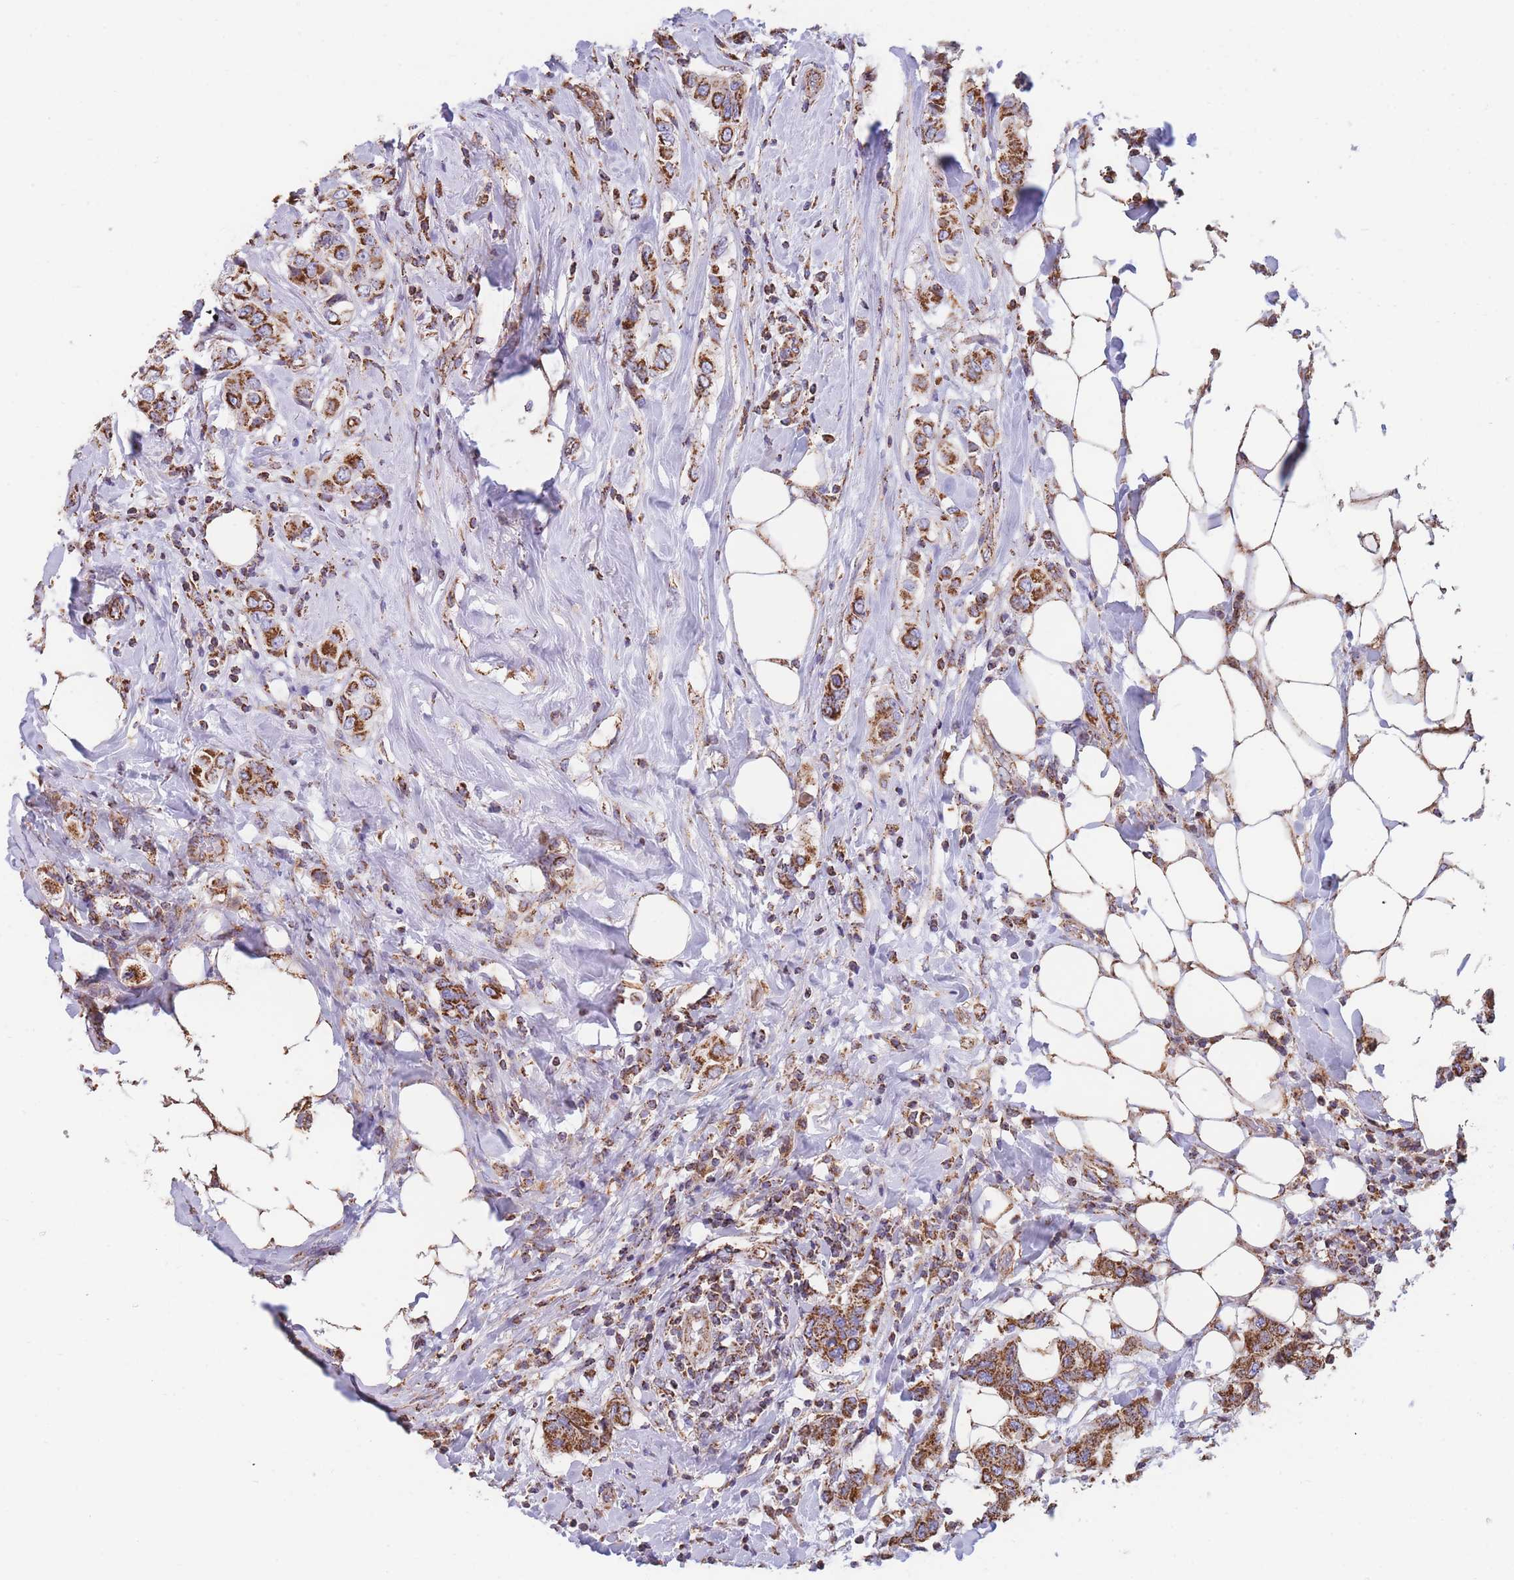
{"staining": {"intensity": "strong", "quantity": ">75%", "location": "cytoplasmic/membranous"}, "tissue": "breast cancer", "cell_type": "Tumor cells", "image_type": "cancer", "snomed": [{"axis": "morphology", "description": "Lobular carcinoma"}, {"axis": "topography", "description": "Breast"}], "caption": "Tumor cells exhibit strong cytoplasmic/membranous staining in about >75% of cells in breast cancer (lobular carcinoma). The staining was performed using DAB, with brown indicating positive protein expression. Nuclei are stained blue with hematoxylin.", "gene": "FKBP8", "patient": {"sex": "female", "age": 51}}